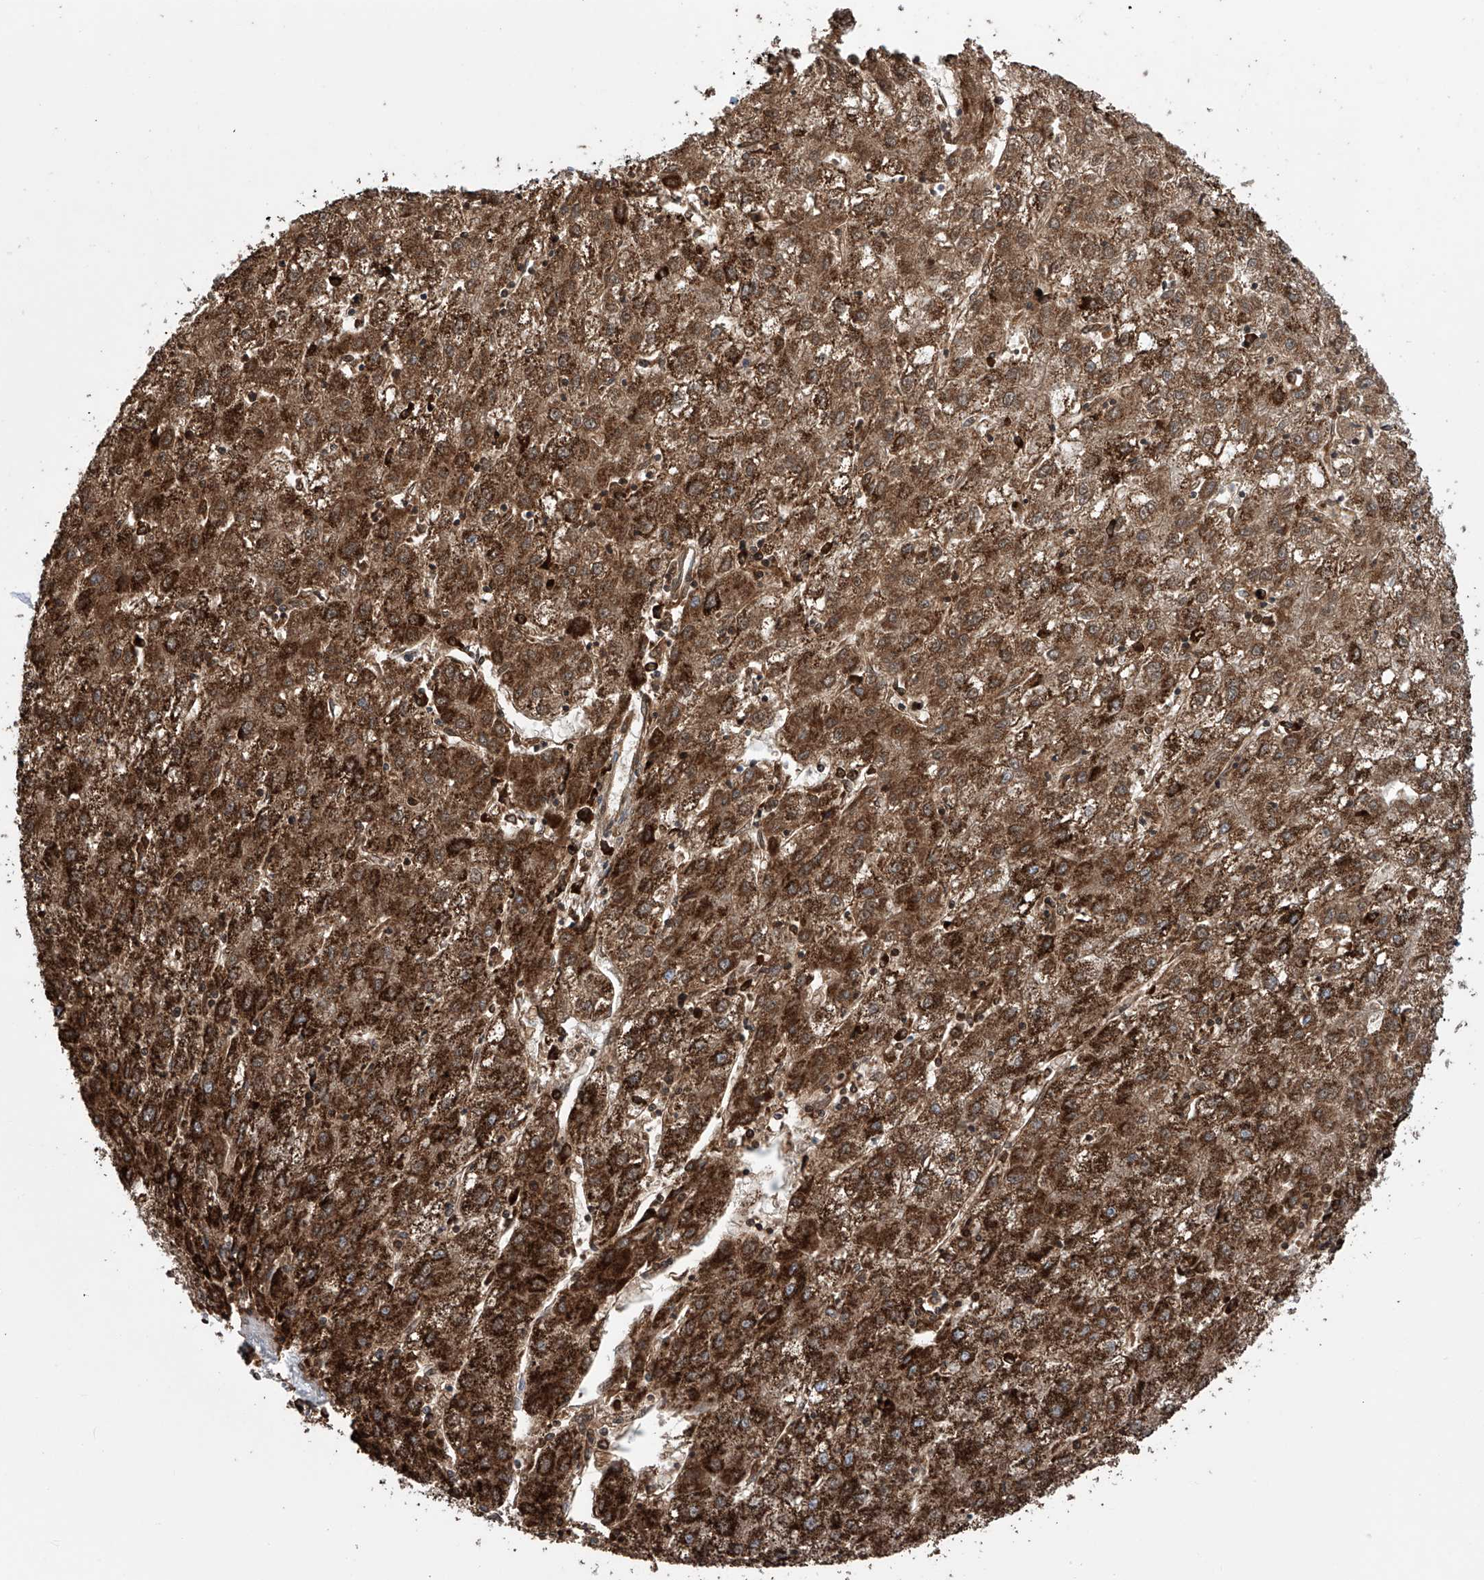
{"staining": {"intensity": "strong", "quantity": ">75%", "location": "cytoplasmic/membranous"}, "tissue": "liver cancer", "cell_type": "Tumor cells", "image_type": "cancer", "snomed": [{"axis": "morphology", "description": "Carcinoma, Hepatocellular, NOS"}, {"axis": "topography", "description": "Liver"}], "caption": "A high amount of strong cytoplasmic/membranous expression is identified in about >75% of tumor cells in liver cancer tissue.", "gene": "ALDH6A1", "patient": {"sex": "male", "age": 72}}